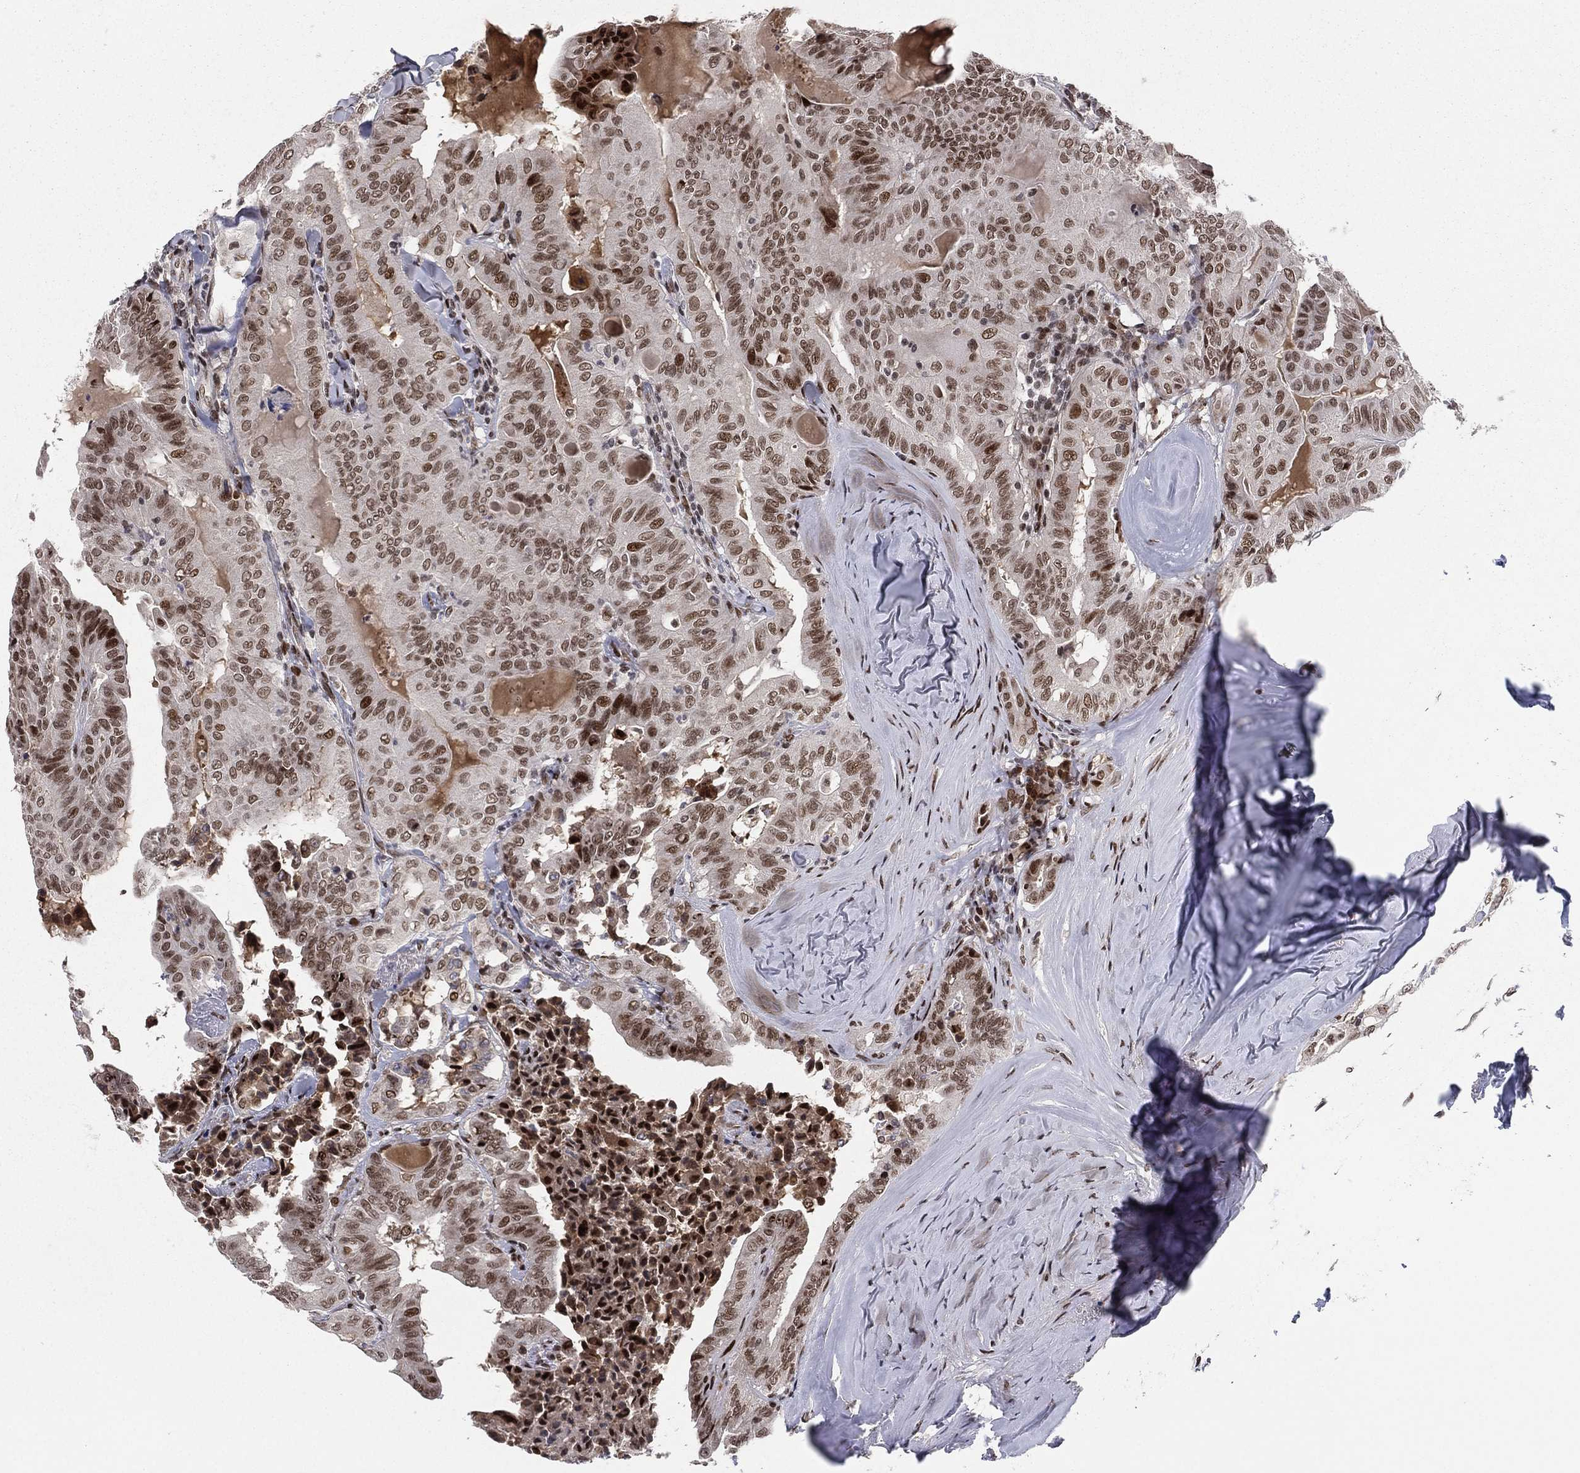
{"staining": {"intensity": "moderate", "quantity": "25%-75%", "location": "nuclear"}, "tissue": "thyroid cancer", "cell_type": "Tumor cells", "image_type": "cancer", "snomed": [{"axis": "morphology", "description": "Papillary adenocarcinoma, NOS"}, {"axis": "topography", "description": "Thyroid gland"}], "caption": "This photomicrograph exhibits immunohistochemistry staining of human papillary adenocarcinoma (thyroid), with medium moderate nuclear staining in about 25%-75% of tumor cells.", "gene": "RTF1", "patient": {"sex": "female", "age": 68}}